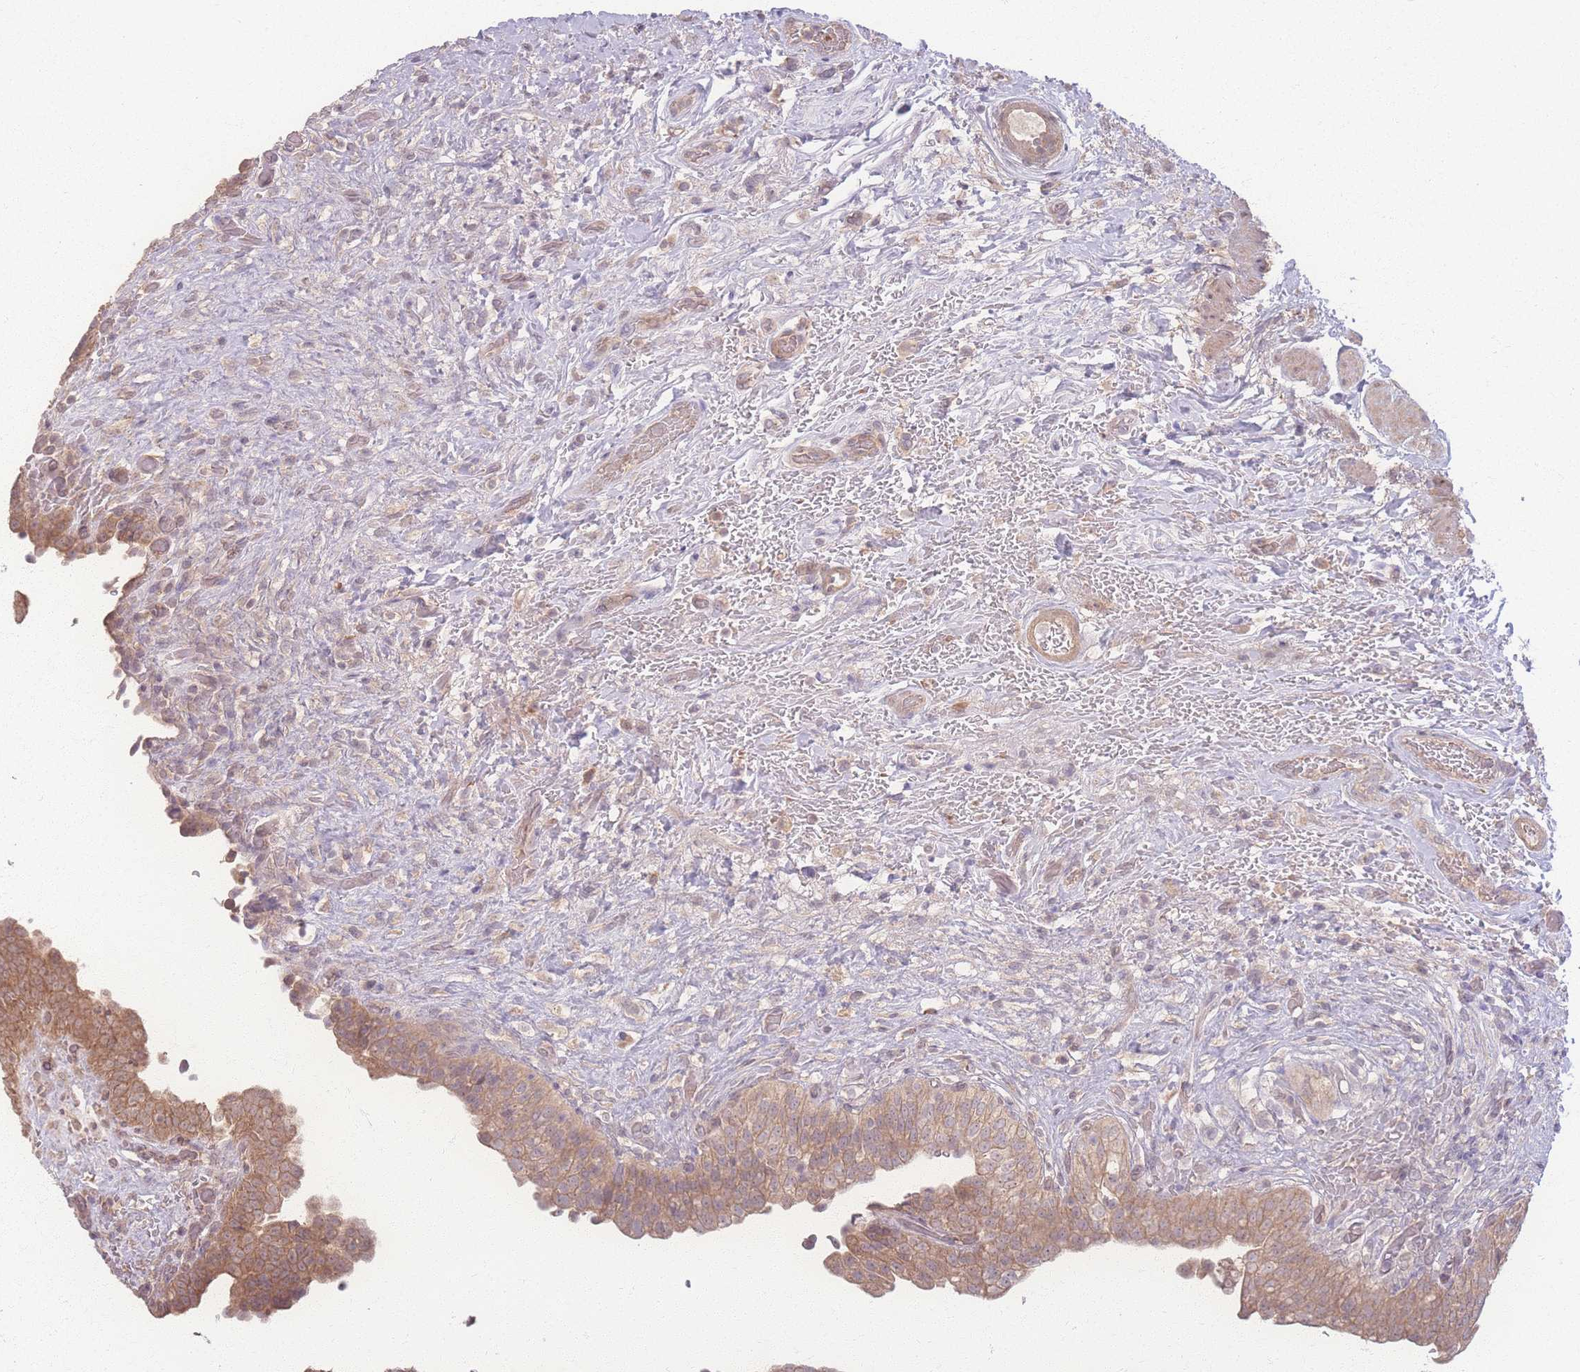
{"staining": {"intensity": "moderate", "quantity": ">75%", "location": "cytoplasmic/membranous"}, "tissue": "urinary bladder", "cell_type": "Urothelial cells", "image_type": "normal", "snomed": [{"axis": "morphology", "description": "Normal tissue, NOS"}, {"axis": "topography", "description": "Urinary bladder"}], "caption": "The micrograph reveals a brown stain indicating the presence of a protein in the cytoplasmic/membranous of urothelial cells in urinary bladder.", "gene": "INSR", "patient": {"sex": "male", "age": 69}}